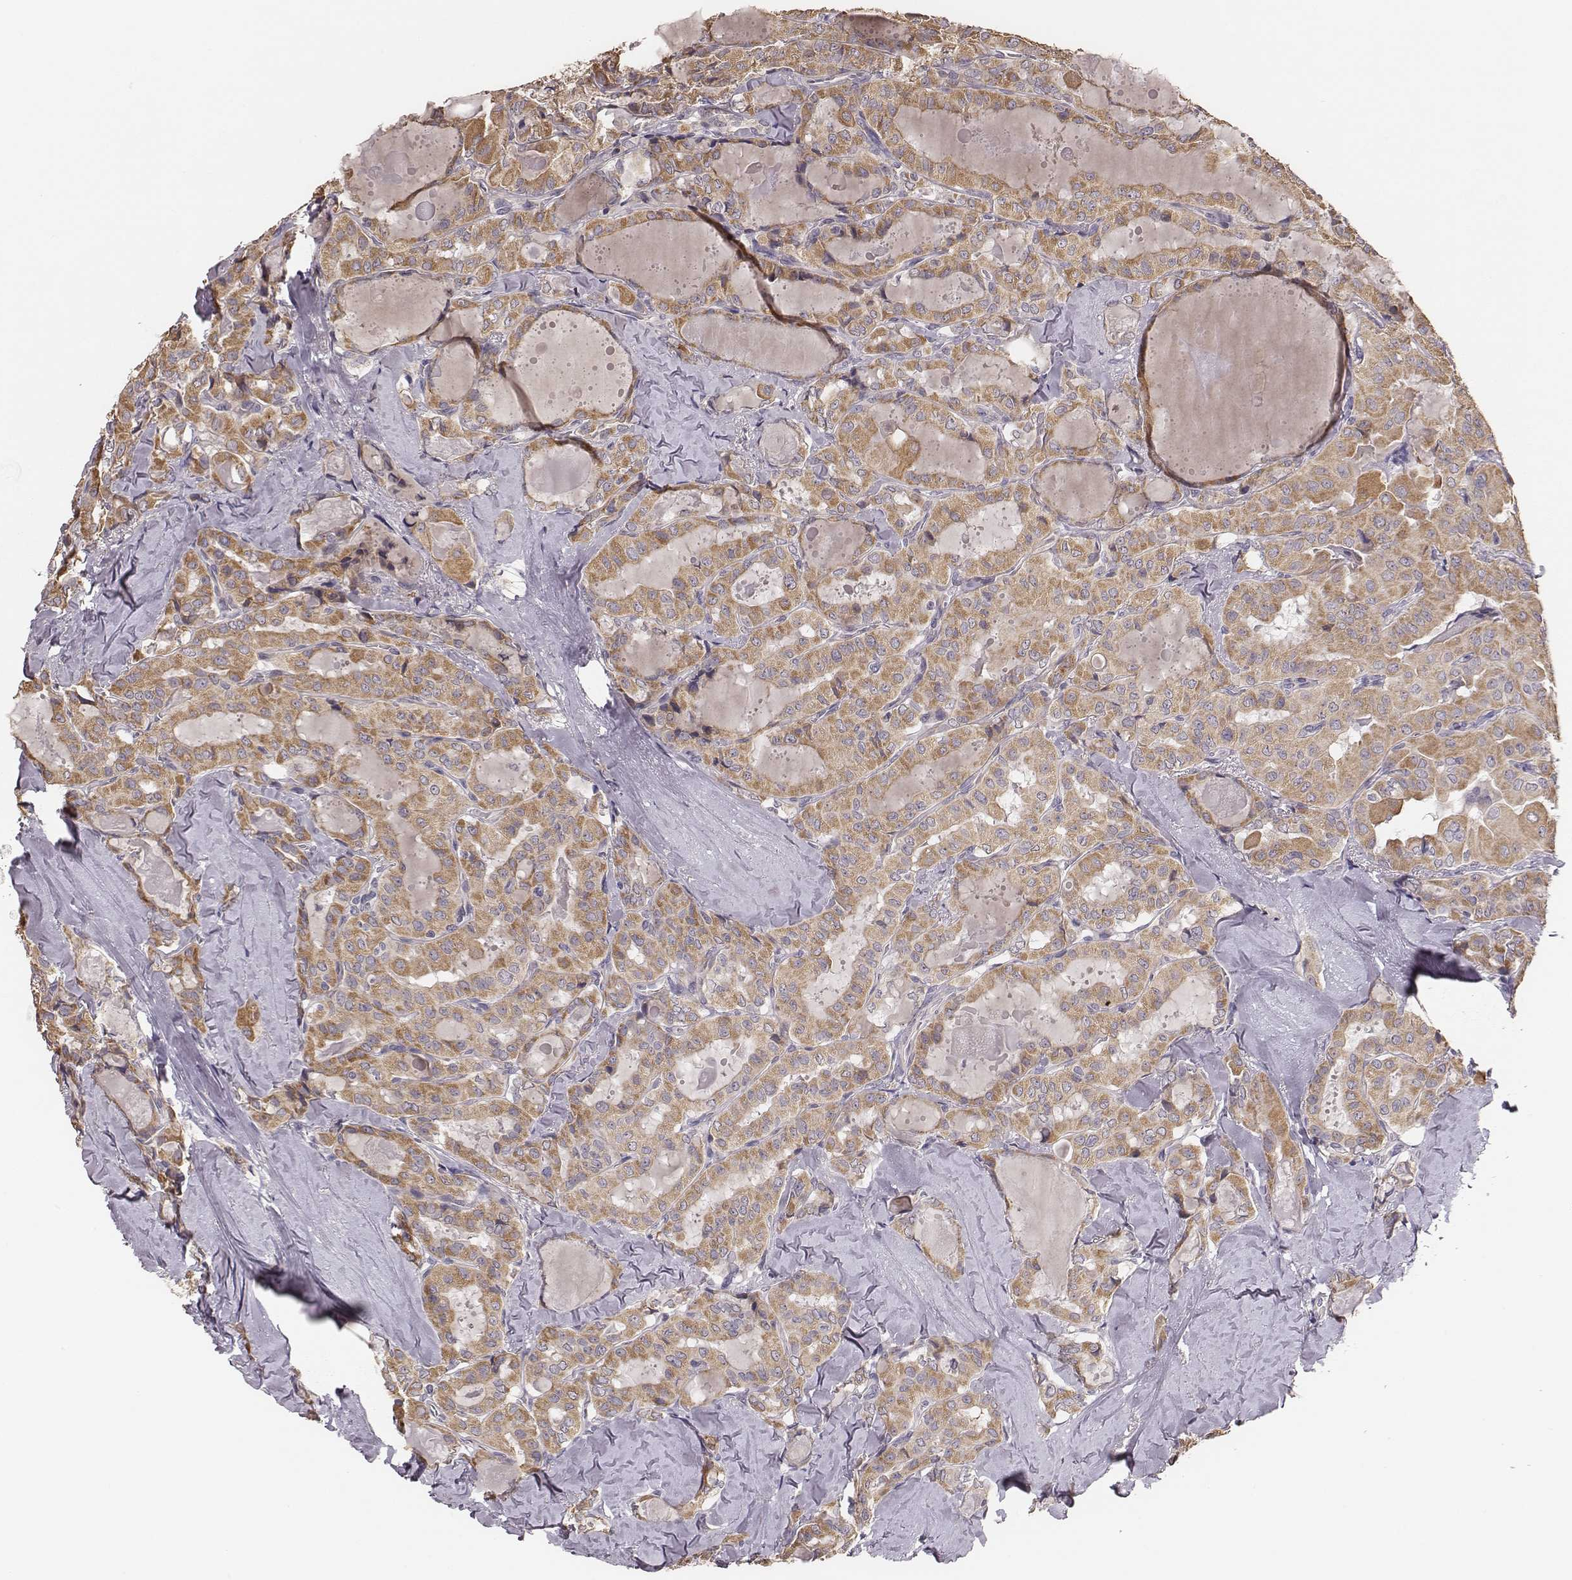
{"staining": {"intensity": "moderate", "quantity": ">75%", "location": "cytoplasmic/membranous"}, "tissue": "thyroid cancer", "cell_type": "Tumor cells", "image_type": "cancer", "snomed": [{"axis": "morphology", "description": "Papillary adenocarcinoma, NOS"}, {"axis": "topography", "description": "Thyroid gland"}], "caption": "High-power microscopy captured an immunohistochemistry (IHC) histopathology image of papillary adenocarcinoma (thyroid), revealing moderate cytoplasmic/membranous staining in approximately >75% of tumor cells.", "gene": "HAVCR1", "patient": {"sex": "female", "age": 41}}